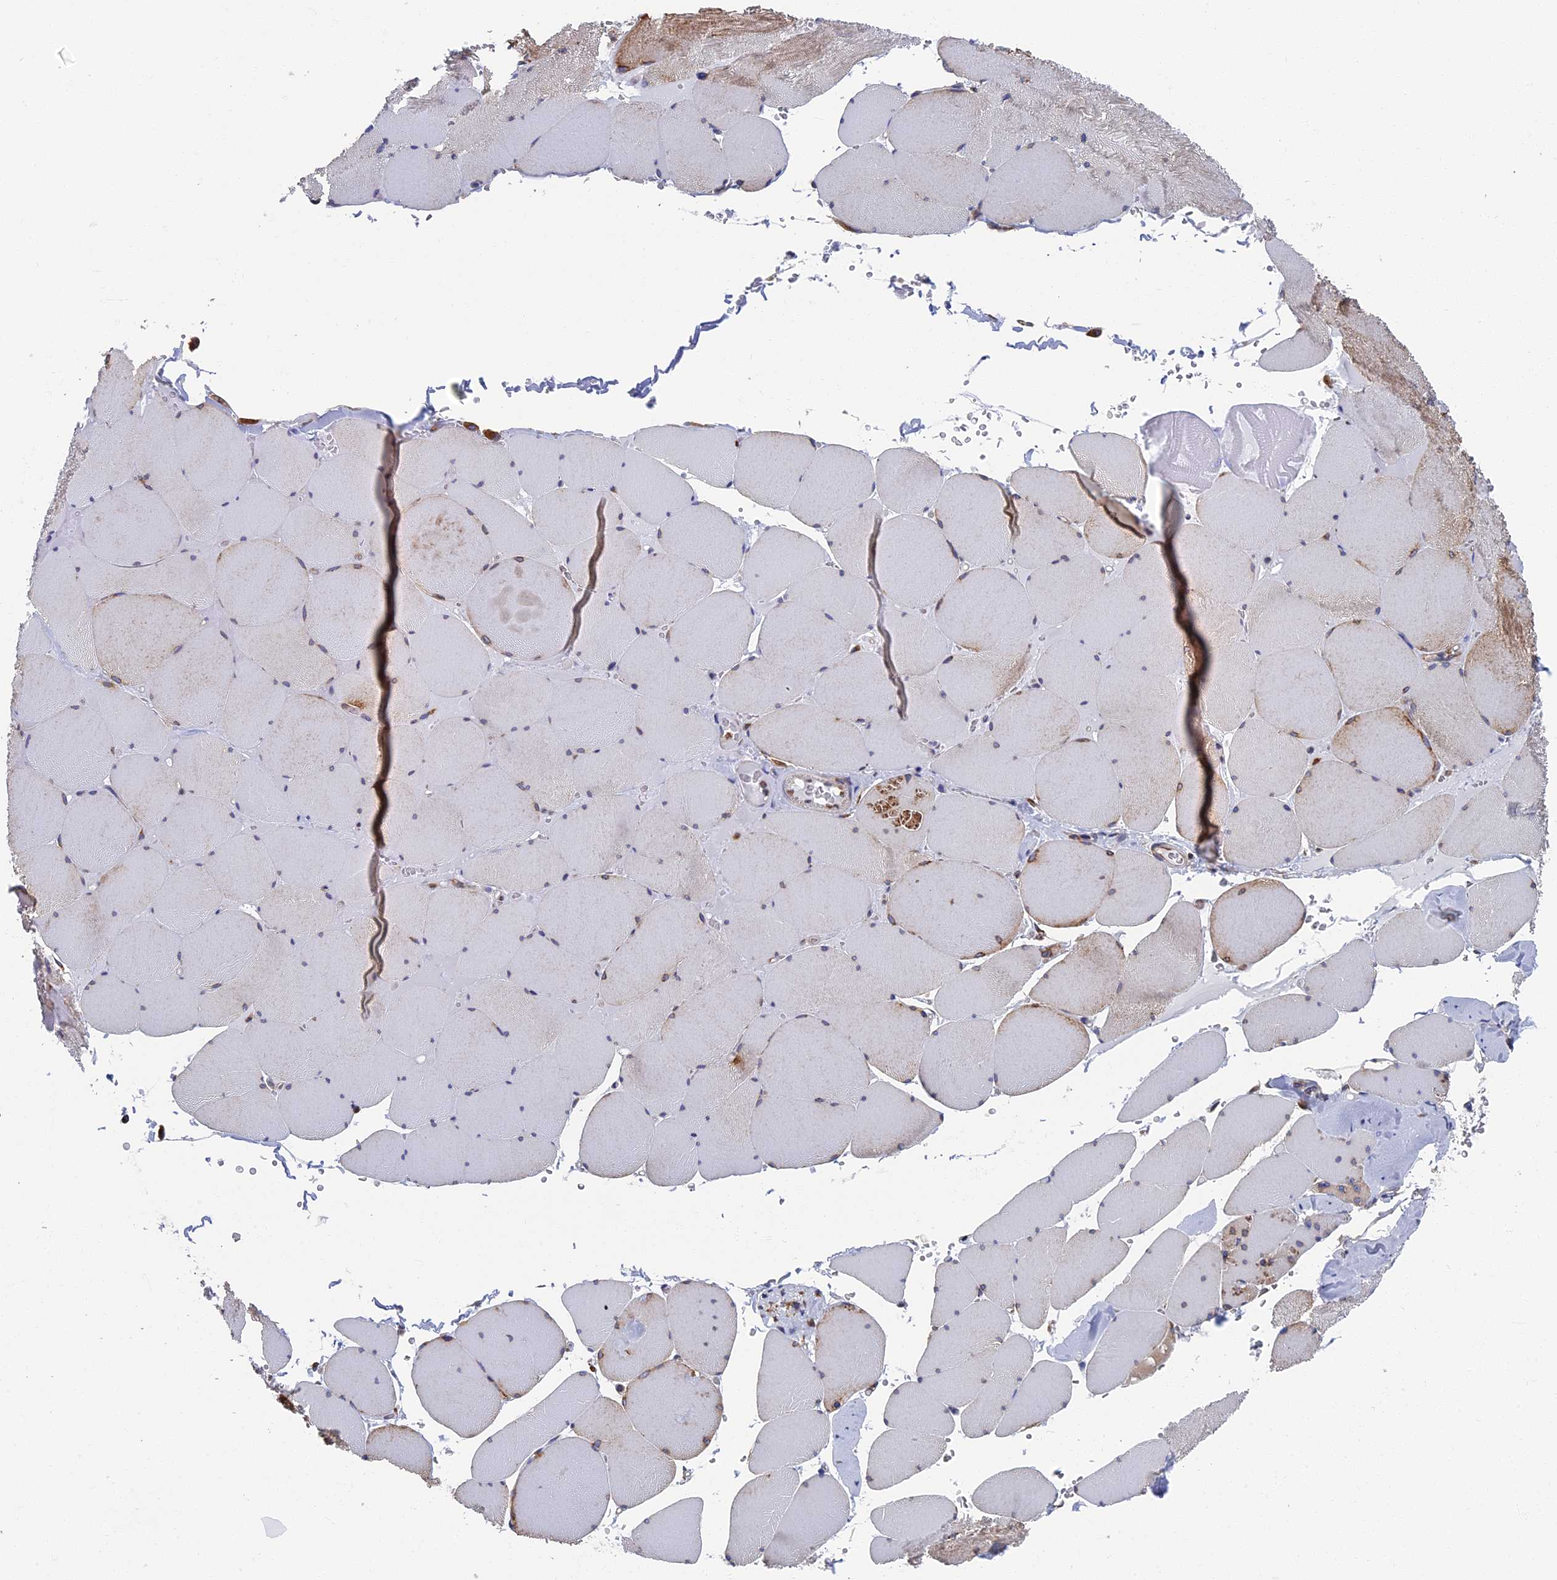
{"staining": {"intensity": "weak", "quantity": "<25%", "location": "cytoplasmic/membranous,nuclear"}, "tissue": "skeletal muscle", "cell_type": "Myocytes", "image_type": "normal", "snomed": [{"axis": "morphology", "description": "Normal tissue, NOS"}, {"axis": "topography", "description": "Skeletal muscle"}, {"axis": "topography", "description": "Head-Neck"}], "caption": "A high-resolution image shows immunohistochemistry (IHC) staining of benign skeletal muscle, which shows no significant positivity in myocytes. (Stains: DAB (3,3'-diaminobenzidine) immunohistochemistry (IHC) with hematoxylin counter stain, Microscopy: brightfield microscopy at high magnification).", "gene": "YBX1", "patient": {"sex": "male", "age": 66}}